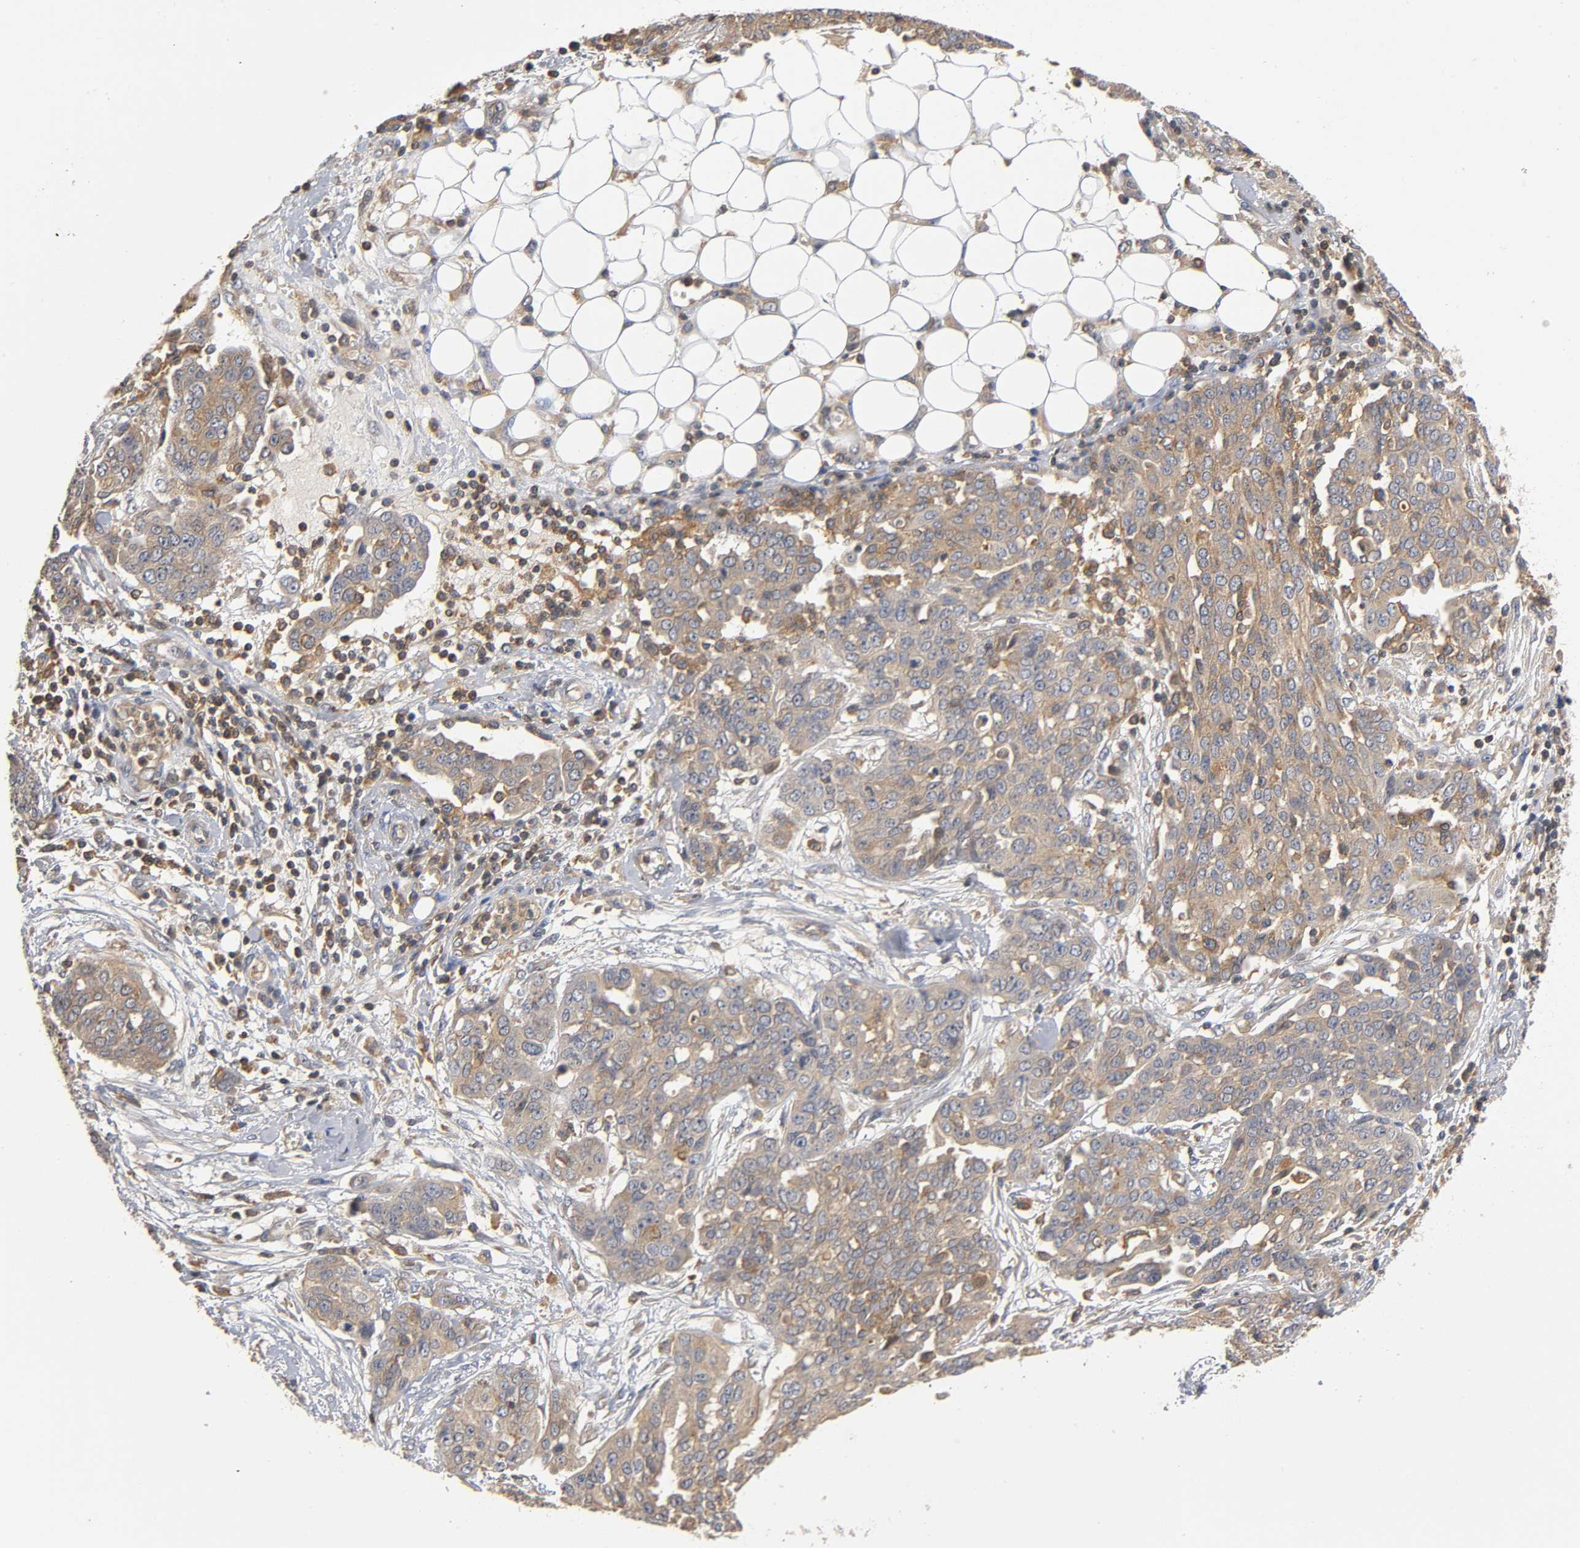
{"staining": {"intensity": "moderate", "quantity": ">75%", "location": "cytoplasmic/membranous"}, "tissue": "ovarian cancer", "cell_type": "Tumor cells", "image_type": "cancer", "snomed": [{"axis": "morphology", "description": "Cystadenocarcinoma, serous, NOS"}, {"axis": "topography", "description": "Soft tissue"}, {"axis": "topography", "description": "Ovary"}], "caption": "The immunohistochemical stain shows moderate cytoplasmic/membranous positivity in tumor cells of ovarian cancer tissue.", "gene": "ACTR2", "patient": {"sex": "female", "age": 57}}